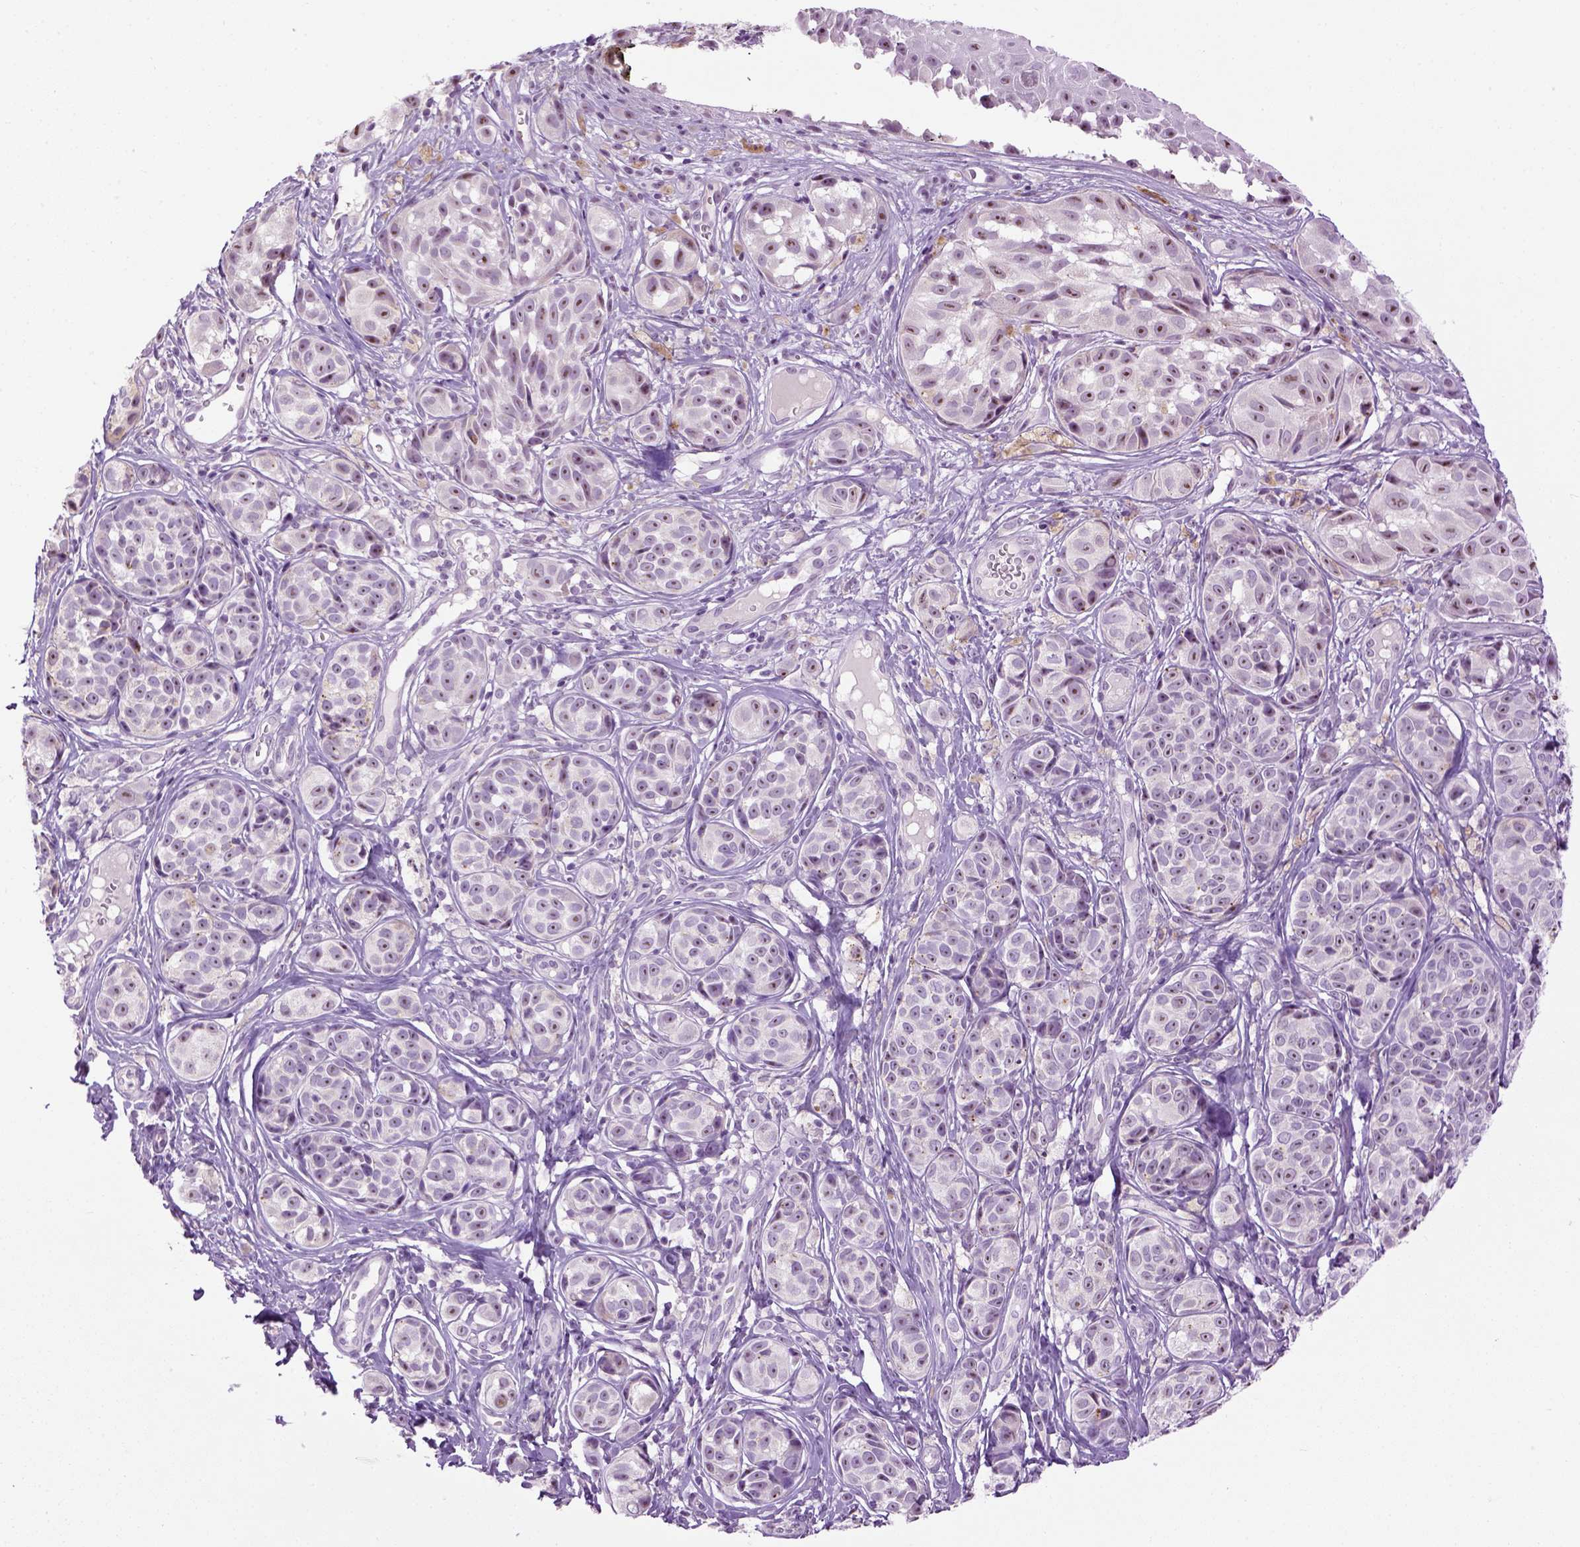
{"staining": {"intensity": "weak", "quantity": "25%-75%", "location": "nuclear"}, "tissue": "melanoma", "cell_type": "Tumor cells", "image_type": "cancer", "snomed": [{"axis": "morphology", "description": "Malignant melanoma, NOS"}, {"axis": "topography", "description": "Skin"}], "caption": "Immunohistochemistry (IHC) photomicrograph of neoplastic tissue: melanoma stained using immunohistochemistry (IHC) exhibits low levels of weak protein expression localized specifically in the nuclear of tumor cells, appearing as a nuclear brown color.", "gene": "UTP4", "patient": {"sex": "male", "age": 48}}